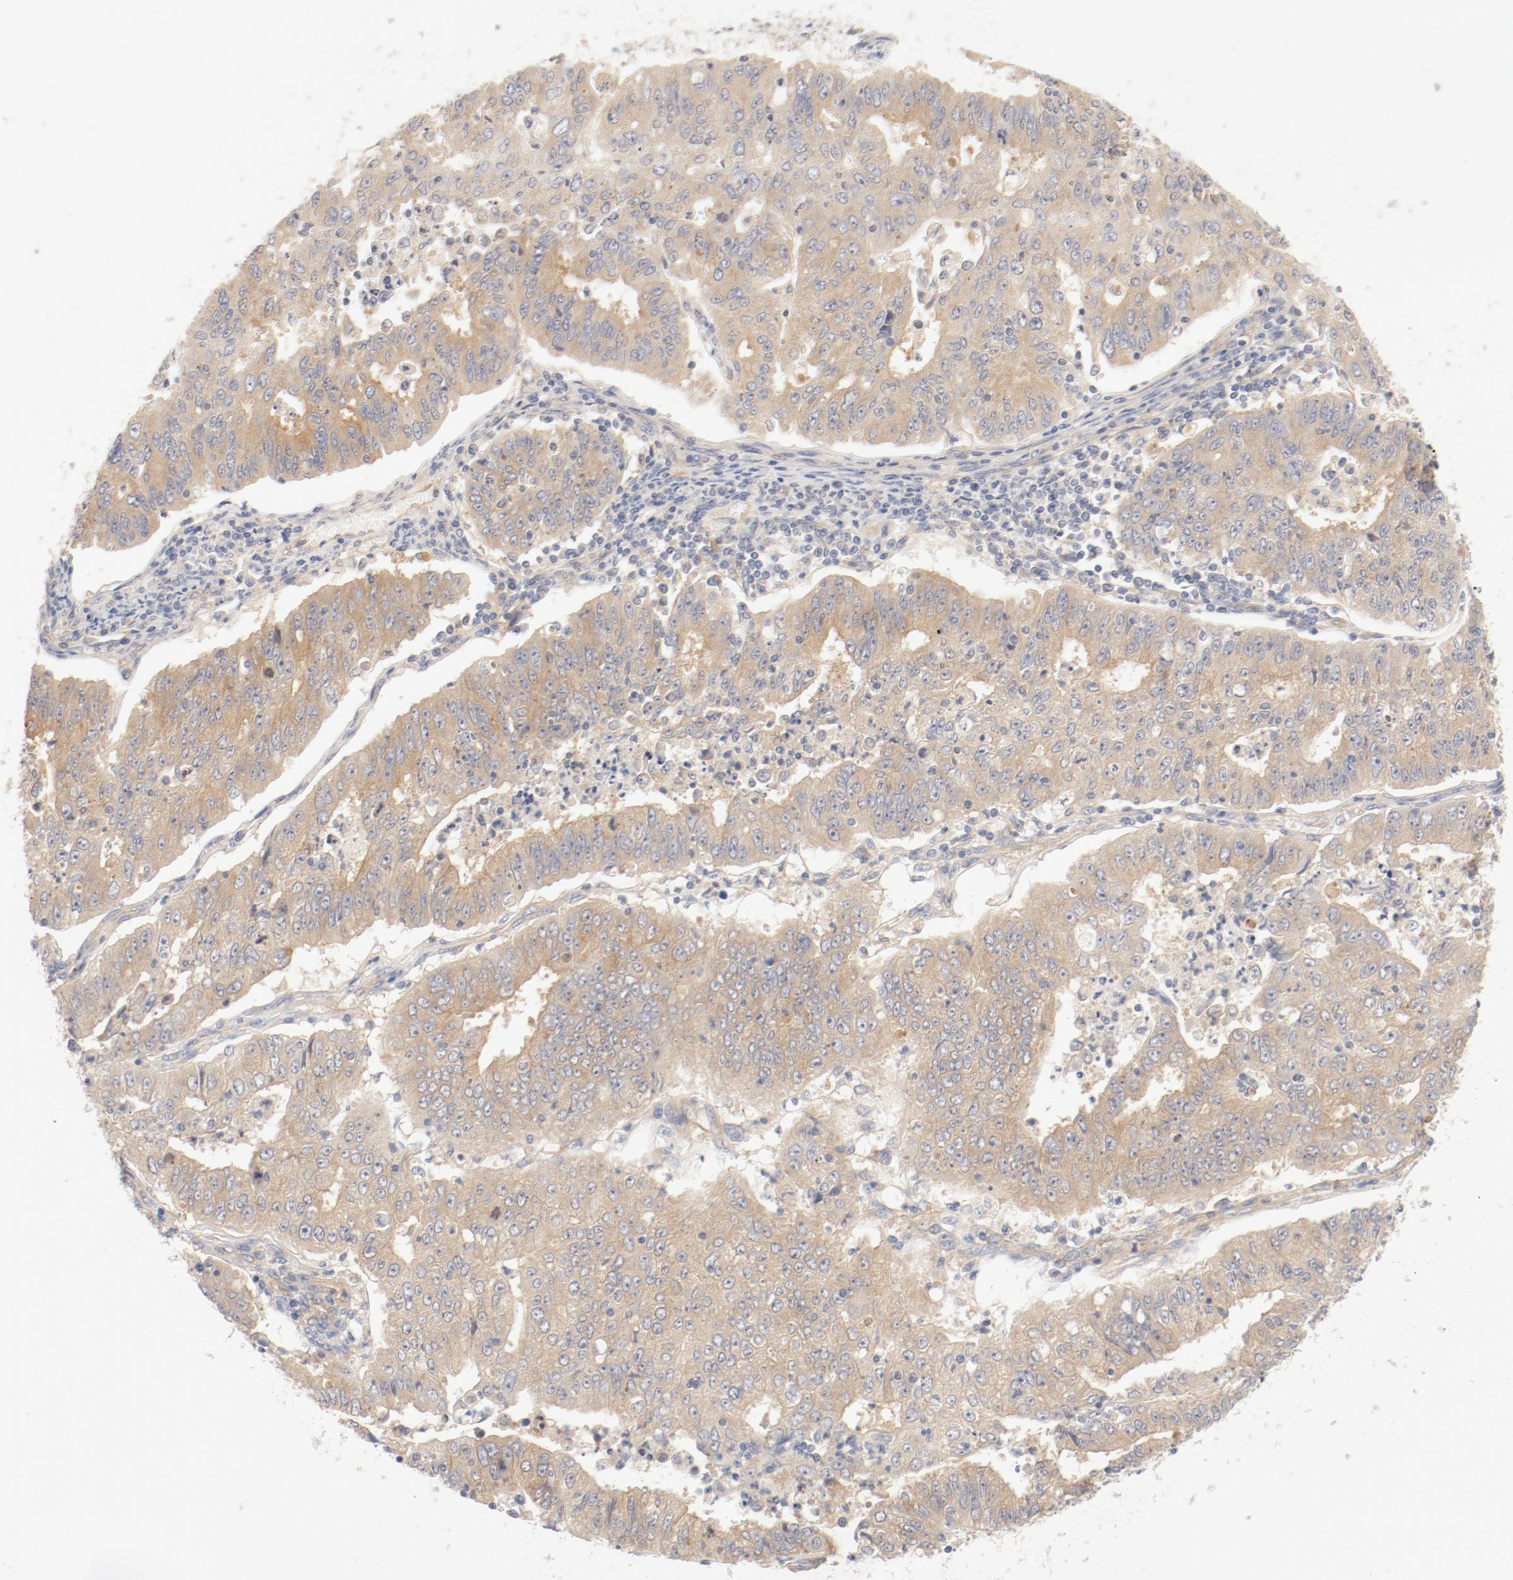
{"staining": {"intensity": "weak", "quantity": ">75%", "location": "cytoplasmic/membranous"}, "tissue": "endometrial cancer", "cell_type": "Tumor cells", "image_type": "cancer", "snomed": [{"axis": "morphology", "description": "Adenocarcinoma, NOS"}, {"axis": "topography", "description": "Endometrium"}], "caption": "DAB immunohistochemical staining of endometrial cancer reveals weak cytoplasmic/membranous protein expression in approximately >75% of tumor cells.", "gene": "DYNC1H1", "patient": {"sex": "female", "age": 42}}